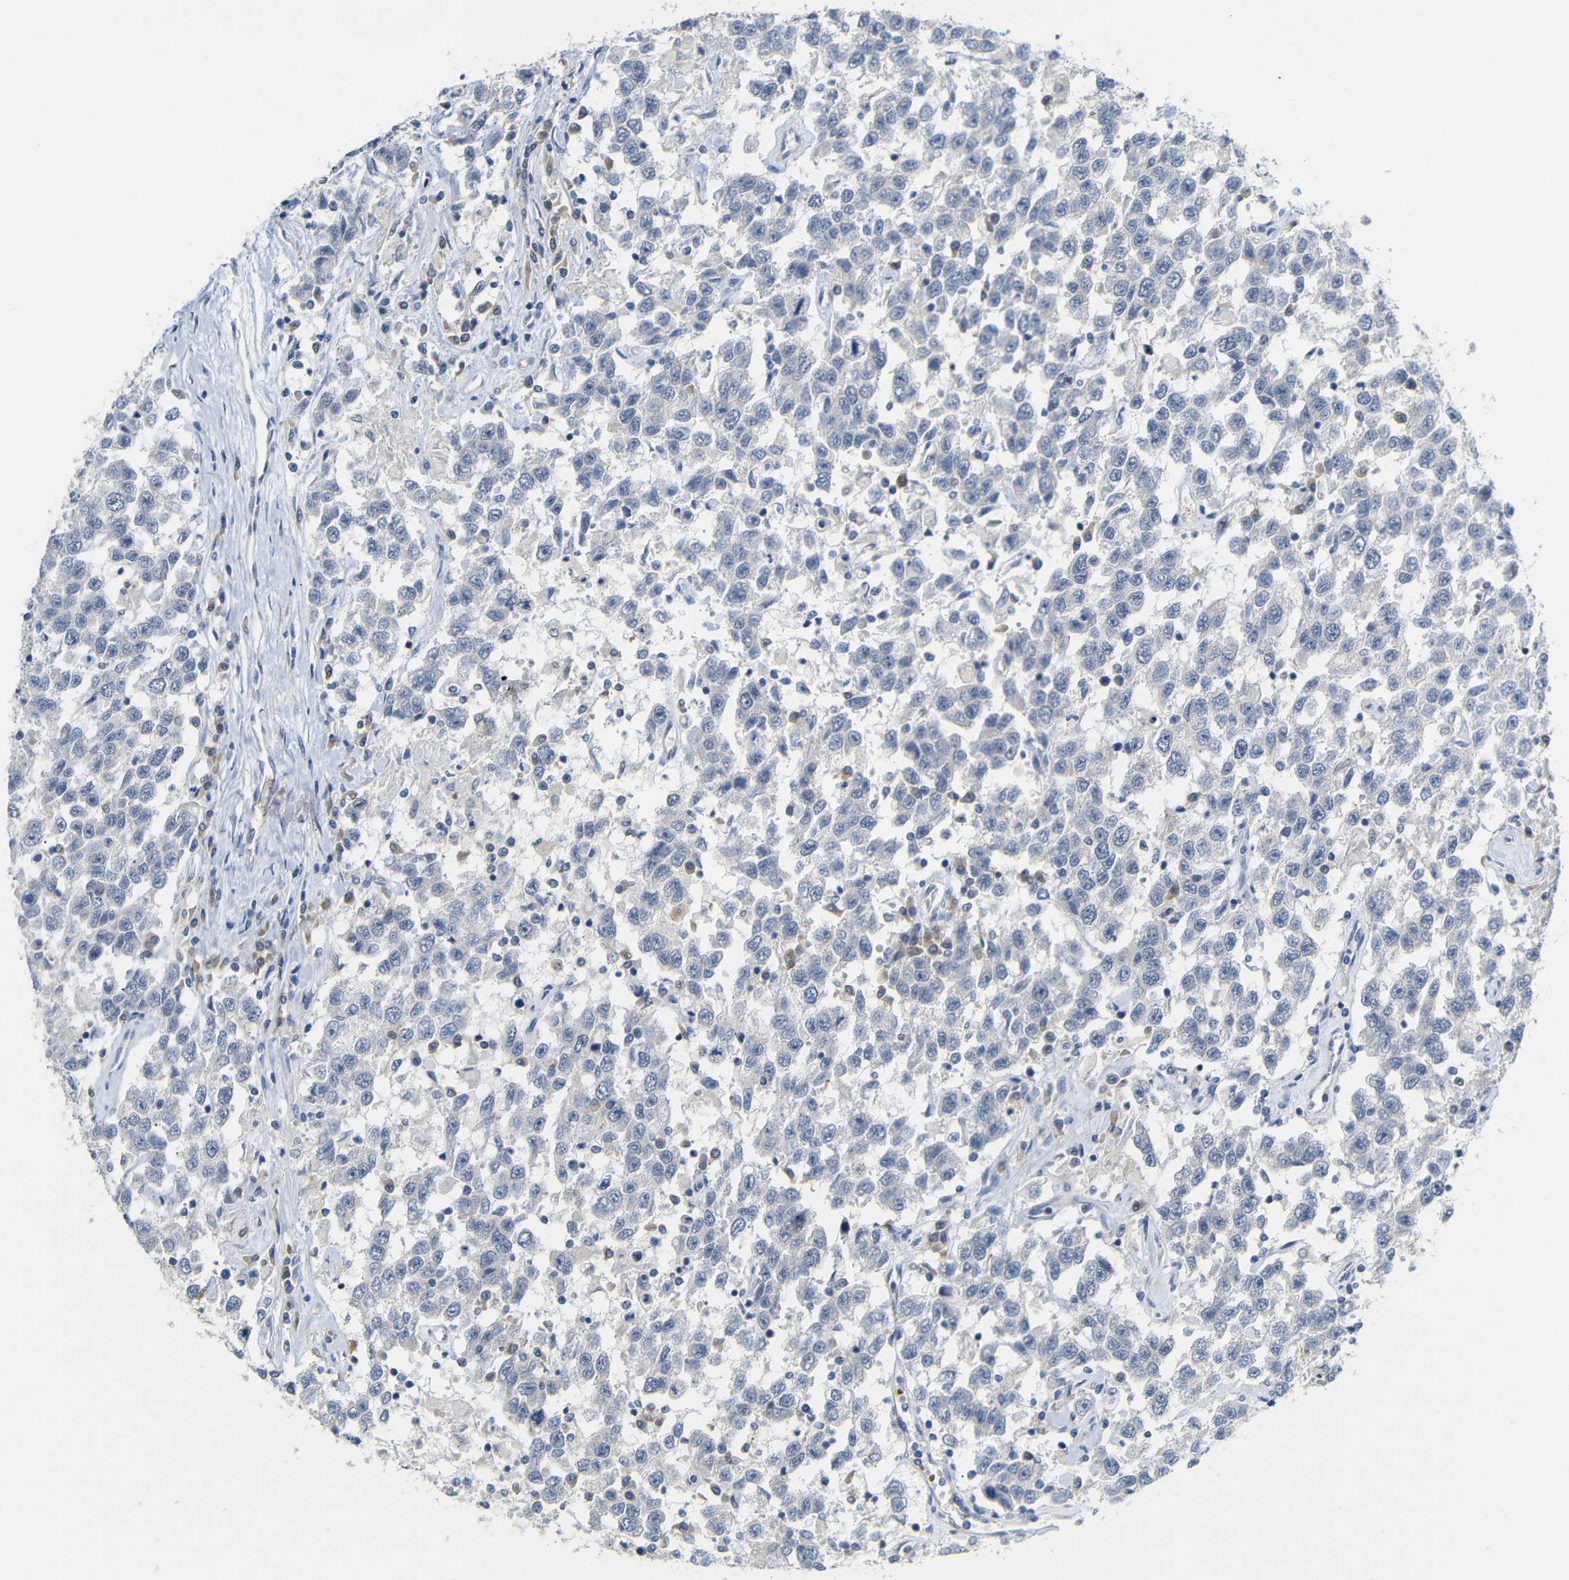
{"staining": {"intensity": "negative", "quantity": "none", "location": "none"}, "tissue": "testis cancer", "cell_type": "Tumor cells", "image_type": "cancer", "snomed": [{"axis": "morphology", "description": "Seminoma, NOS"}, {"axis": "topography", "description": "Testis"}], "caption": "Tumor cells are negative for brown protein staining in testis cancer (seminoma).", "gene": "TBC1D32", "patient": {"sex": "male", "age": 41}}